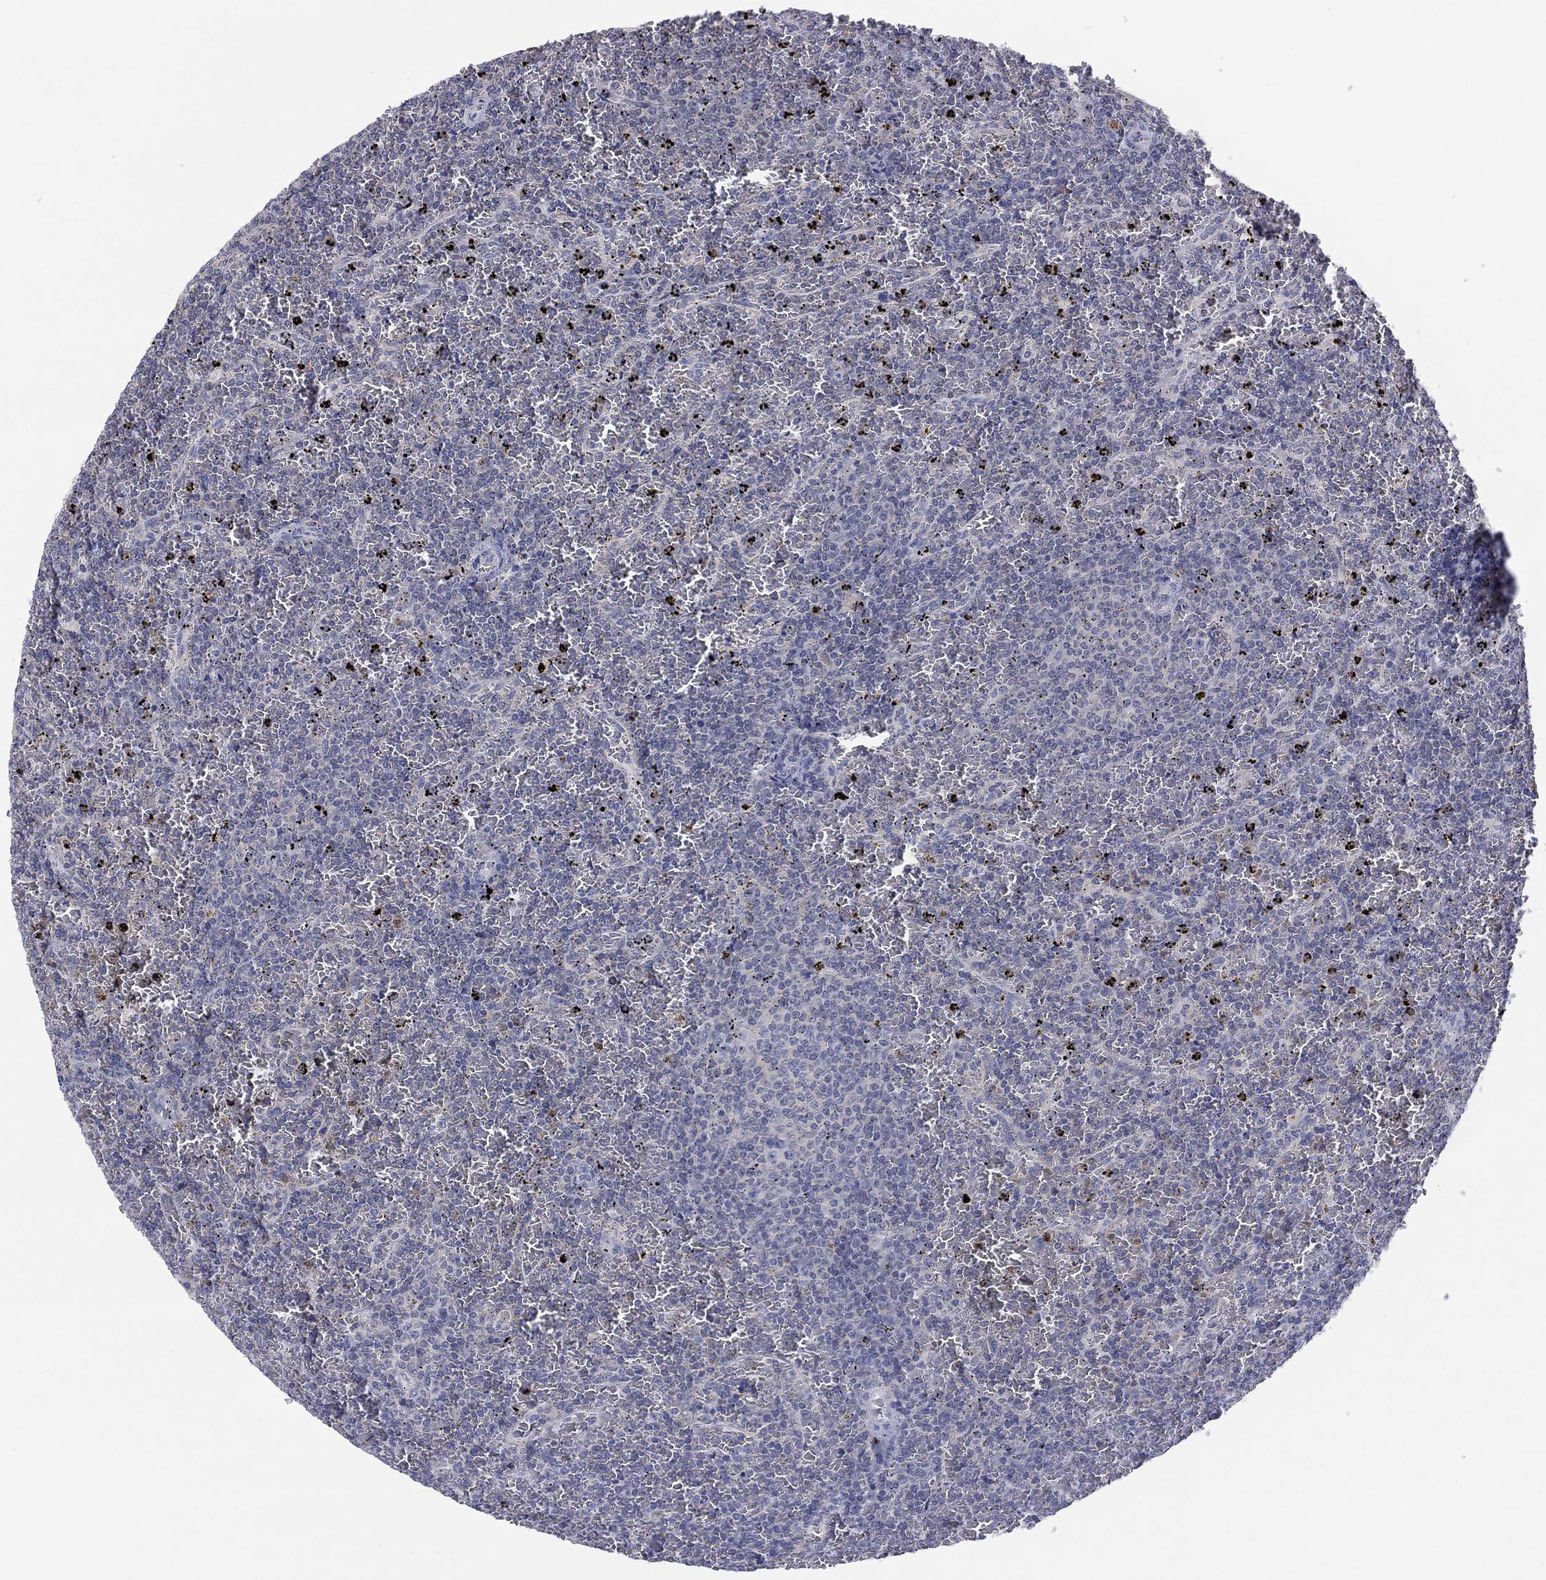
{"staining": {"intensity": "negative", "quantity": "none", "location": "none"}, "tissue": "lymphoma", "cell_type": "Tumor cells", "image_type": "cancer", "snomed": [{"axis": "morphology", "description": "Malignant lymphoma, non-Hodgkin's type, Low grade"}, {"axis": "topography", "description": "Spleen"}], "caption": "Tumor cells show no significant expression in malignant lymphoma, non-Hodgkin's type (low-grade). Nuclei are stained in blue.", "gene": "FER1L6", "patient": {"sex": "female", "age": 77}}